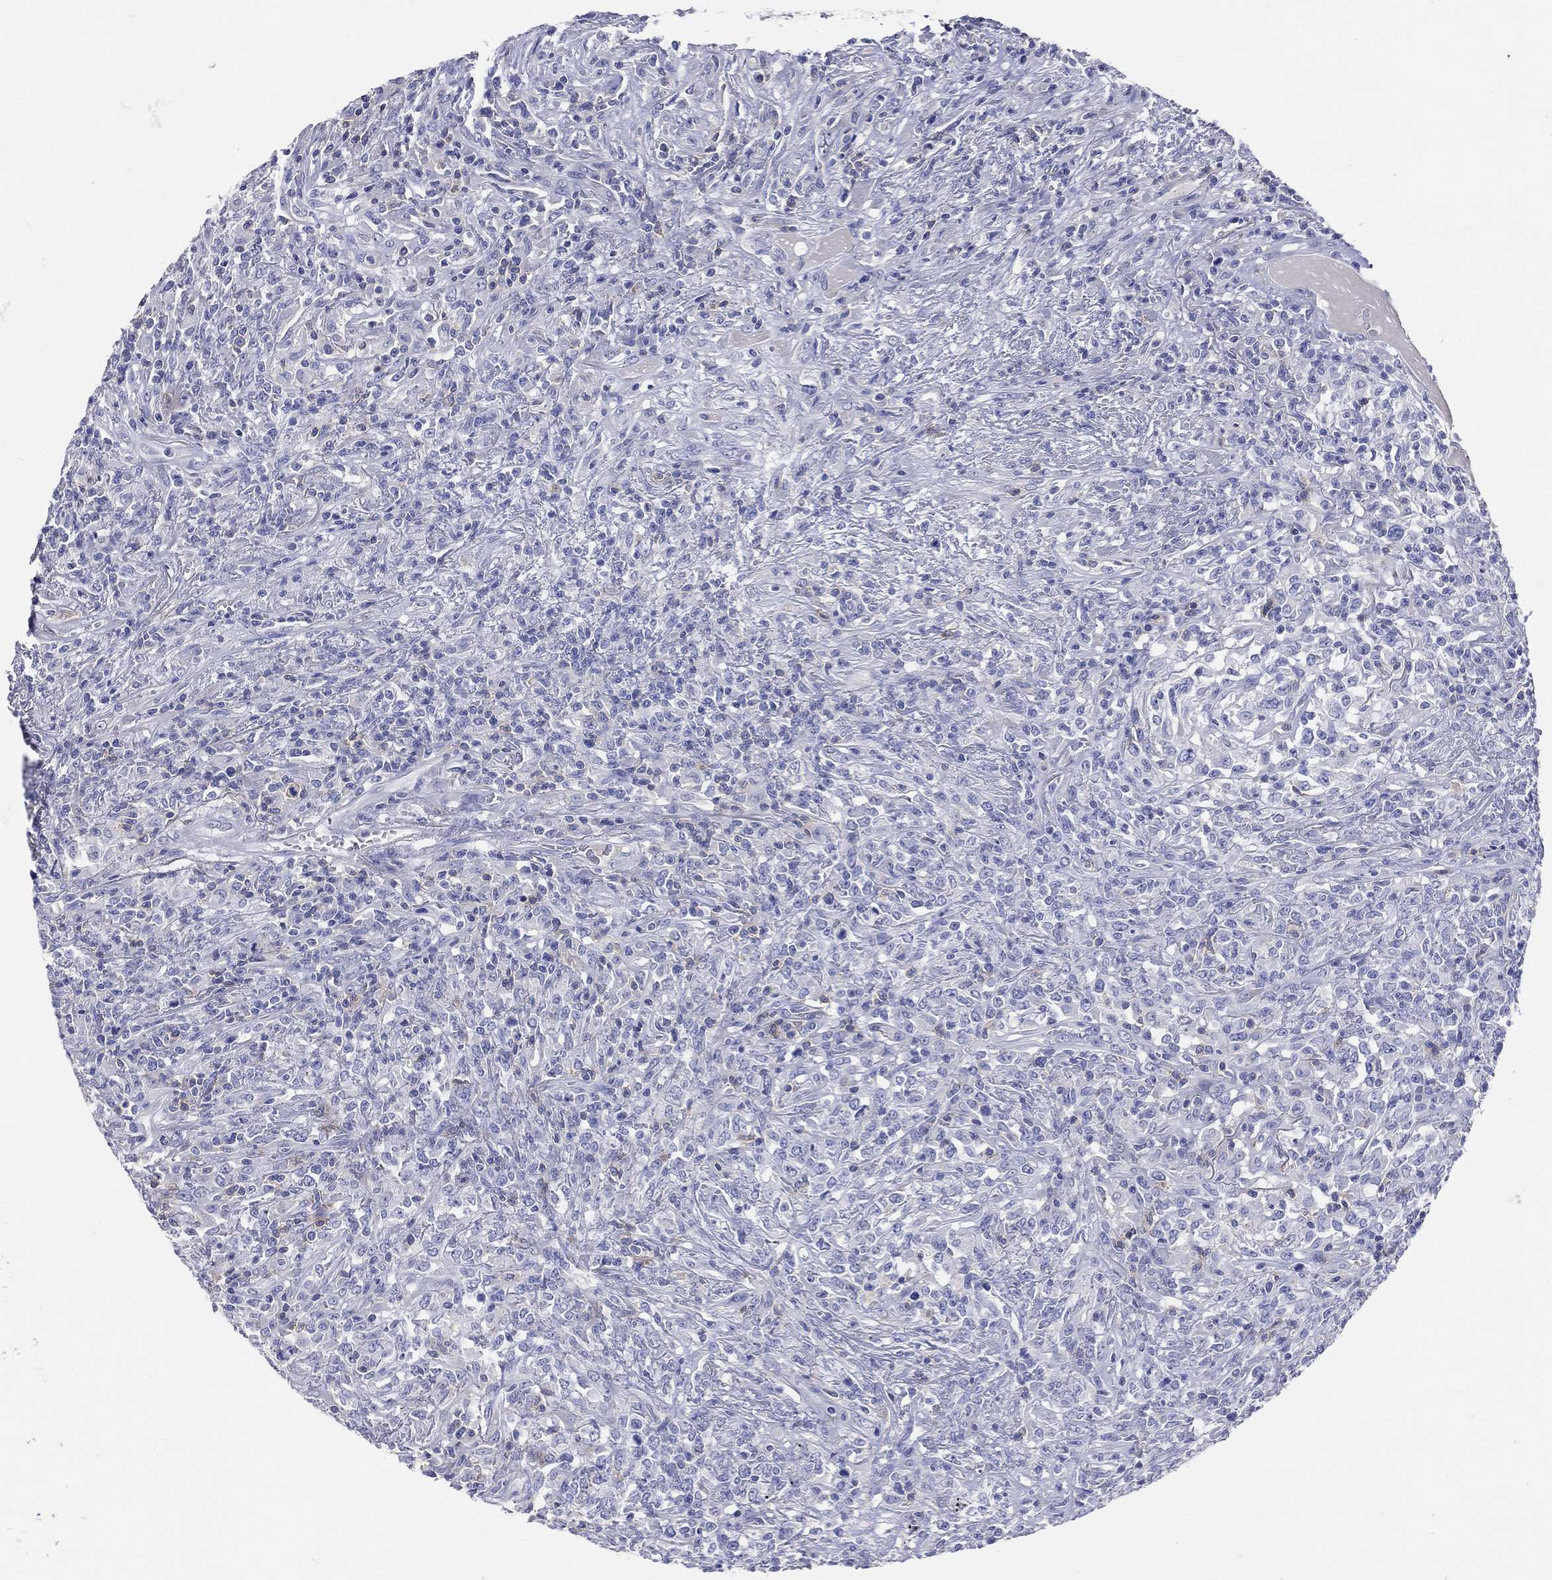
{"staining": {"intensity": "negative", "quantity": "none", "location": "none"}, "tissue": "lymphoma", "cell_type": "Tumor cells", "image_type": "cancer", "snomed": [{"axis": "morphology", "description": "Malignant lymphoma, non-Hodgkin's type, High grade"}, {"axis": "topography", "description": "Lung"}], "caption": "Histopathology image shows no protein expression in tumor cells of lymphoma tissue.", "gene": "LAT", "patient": {"sex": "male", "age": 79}}